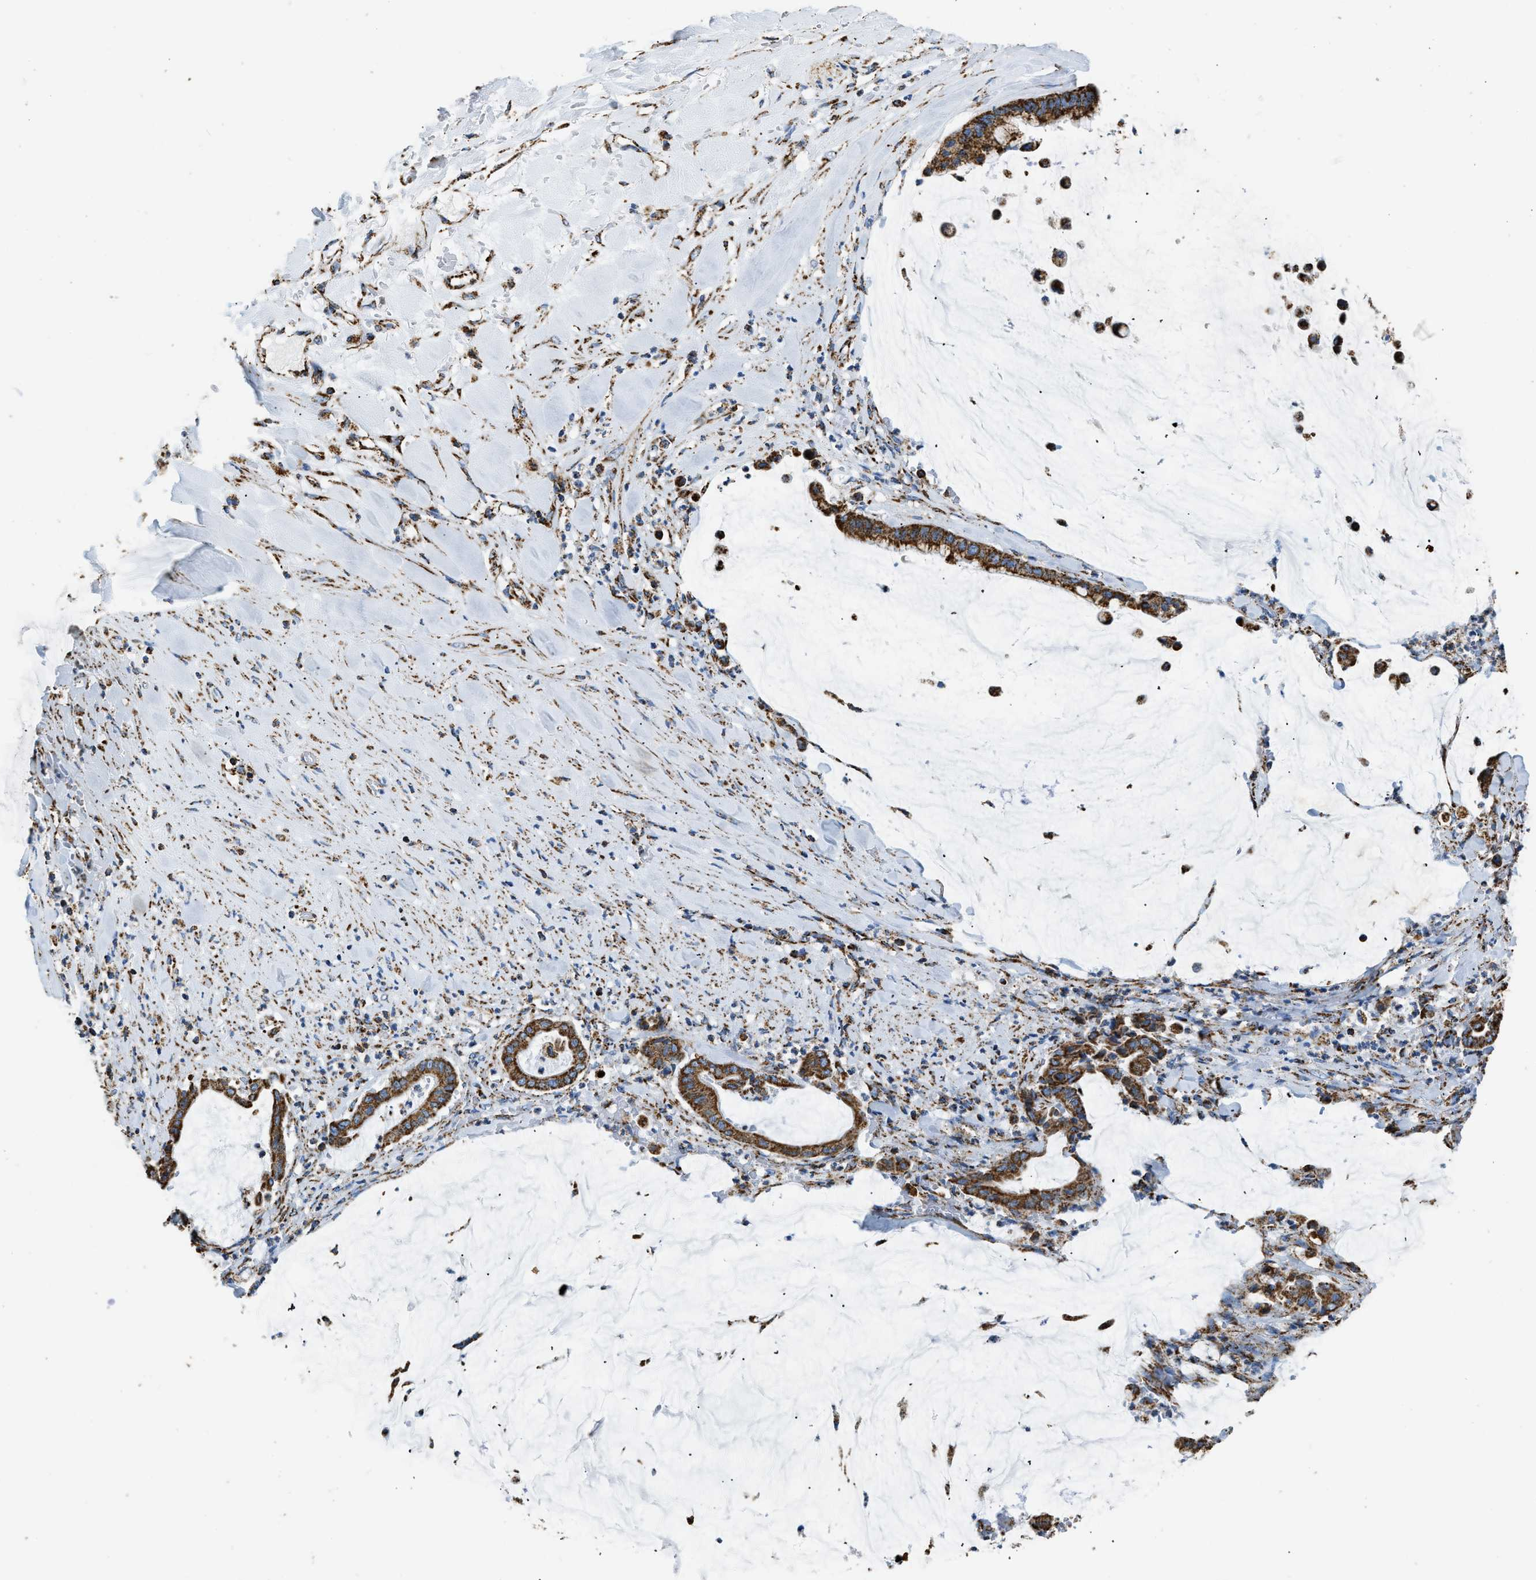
{"staining": {"intensity": "strong", "quantity": ">75%", "location": "cytoplasmic/membranous"}, "tissue": "pancreatic cancer", "cell_type": "Tumor cells", "image_type": "cancer", "snomed": [{"axis": "morphology", "description": "Adenocarcinoma, NOS"}, {"axis": "topography", "description": "Pancreas"}], "caption": "Tumor cells reveal high levels of strong cytoplasmic/membranous staining in approximately >75% of cells in human pancreatic cancer (adenocarcinoma).", "gene": "IRX6", "patient": {"sex": "male", "age": 41}}